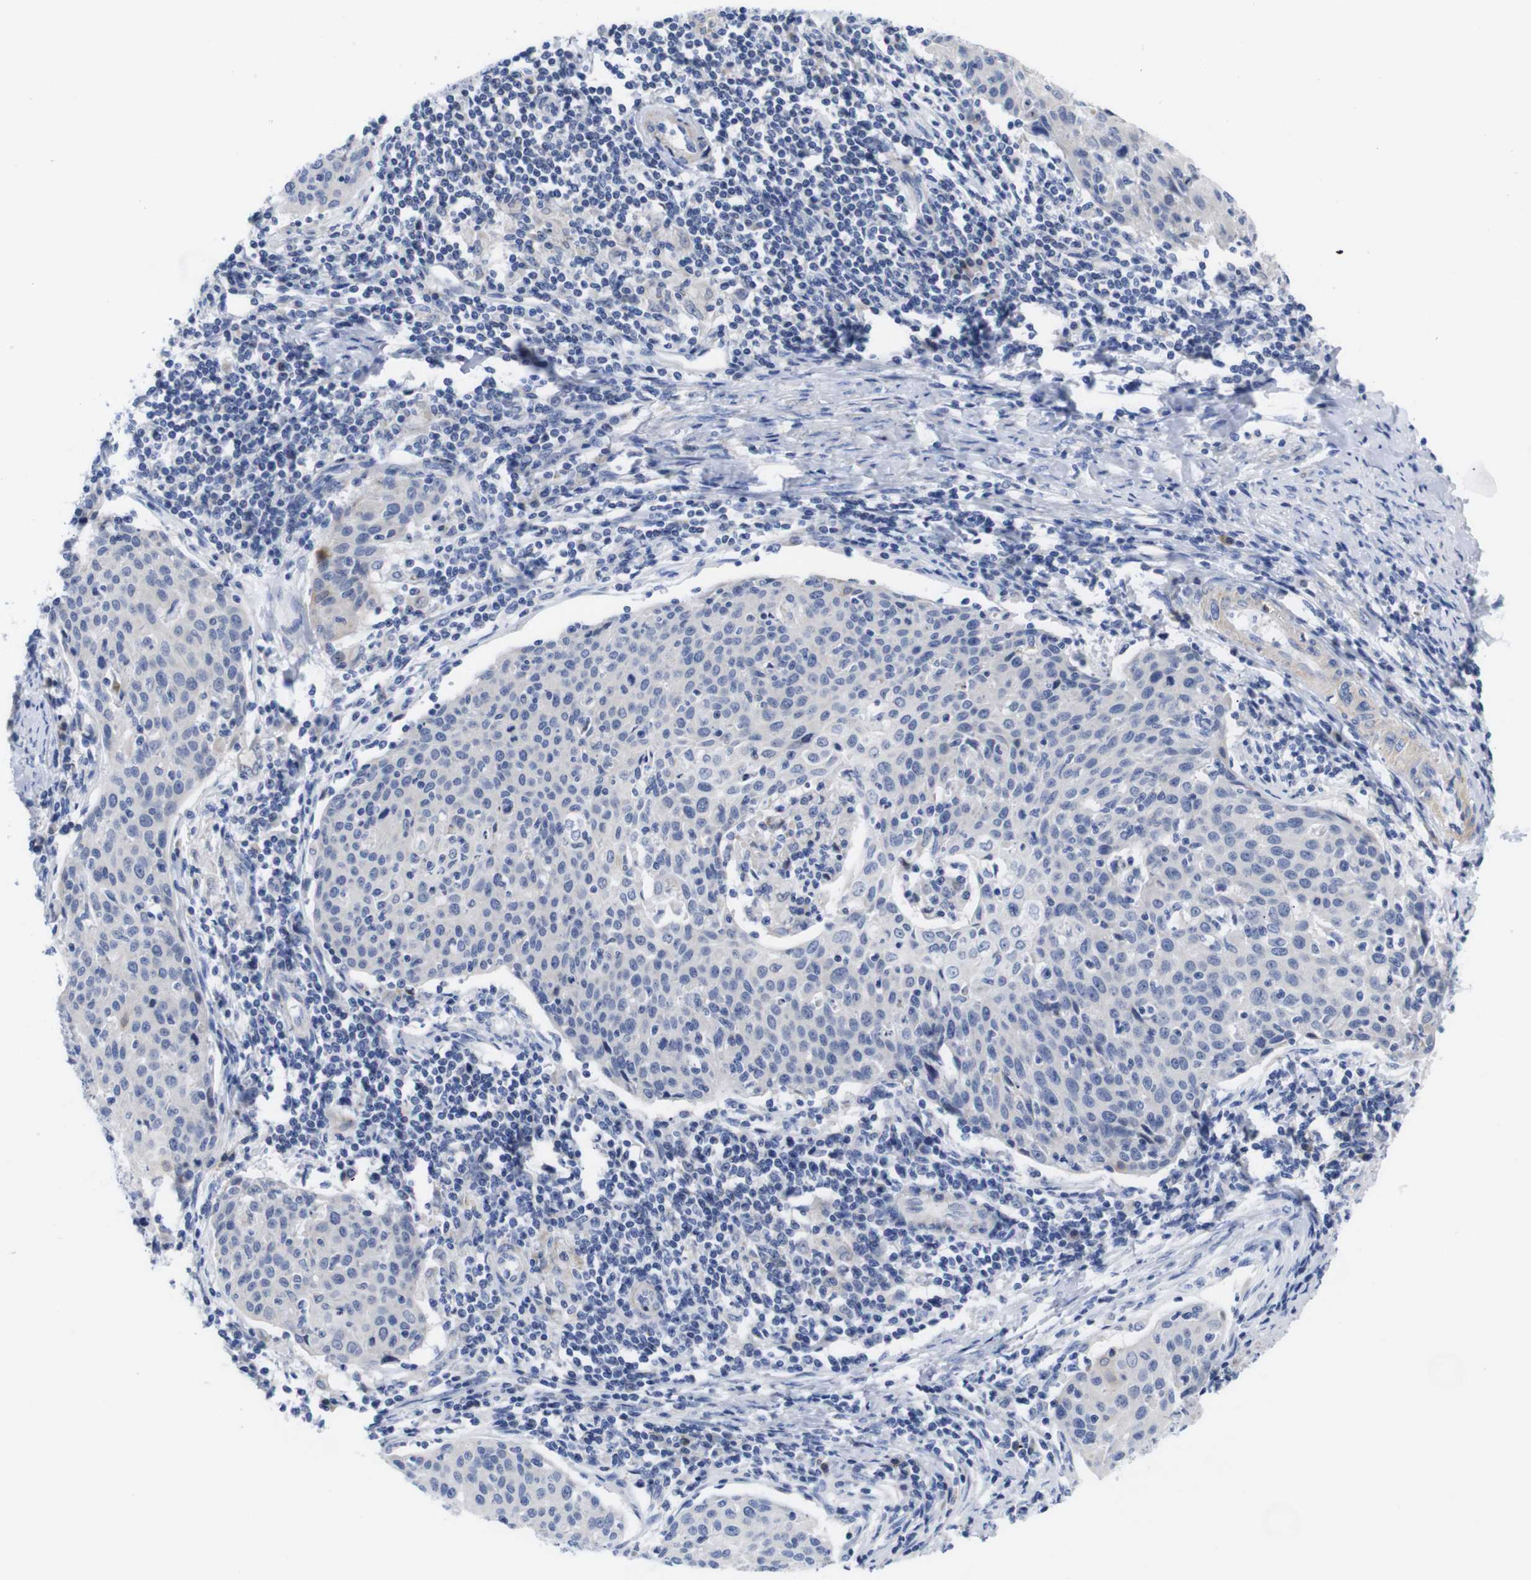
{"staining": {"intensity": "negative", "quantity": "none", "location": "none"}, "tissue": "cervical cancer", "cell_type": "Tumor cells", "image_type": "cancer", "snomed": [{"axis": "morphology", "description": "Squamous cell carcinoma, NOS"}, {"axis": "topography", "description": "Cervix"}], "caption": "Immunohistochemistry image of human cervical cancer (squamous cell carcinoma) stained for a protein (brown), which exhibits no positivity in tumor cells.", "gene": "LRRC55", "patient": {"sex": "female", "age": 38}}